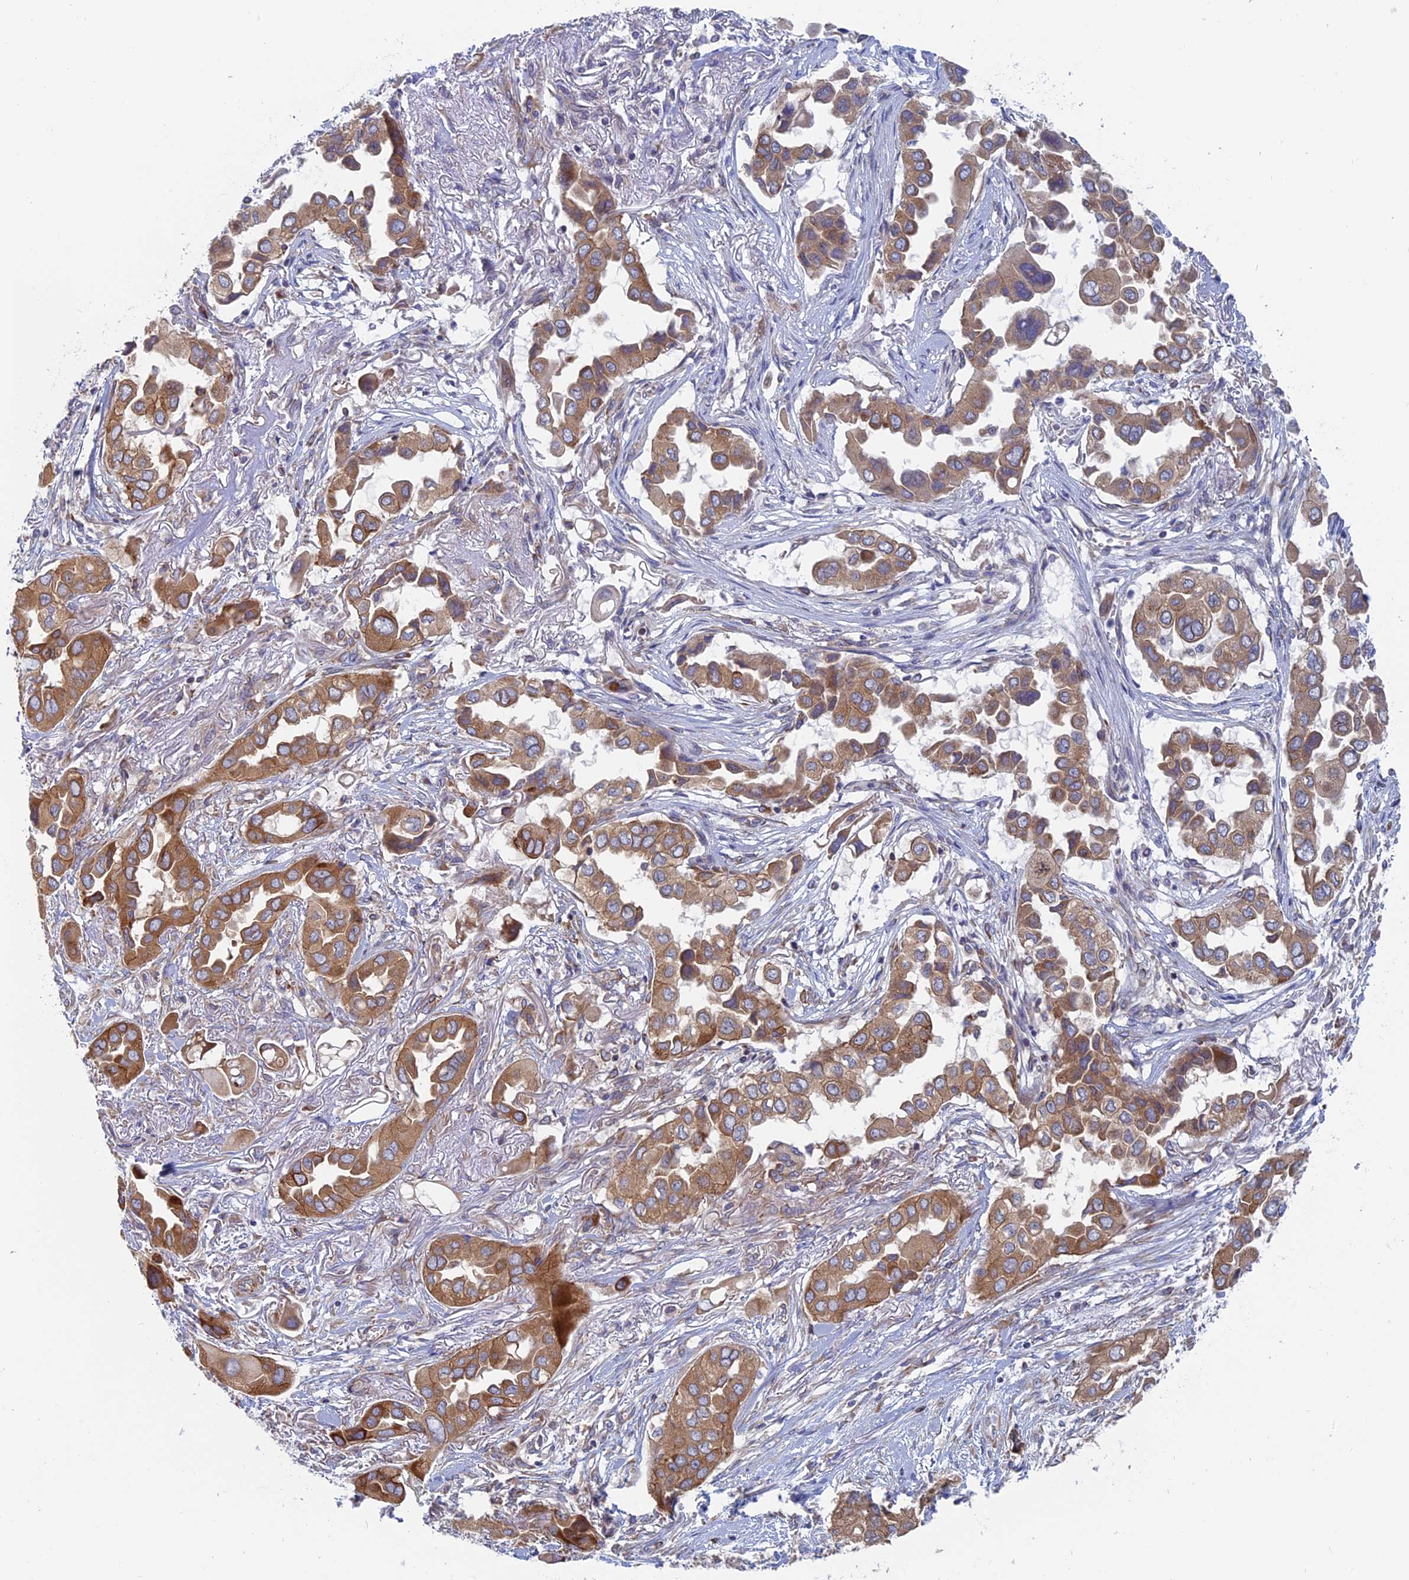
{"staining": {"intensity": "moderate", "quantity": ">75%", "location": "cytoplasmic/membranous"}, "tissue": "lung cancer", "cell_type": "Tumor cells", "image_type": "cancer", "snomed": [{"axis": "morphology", "description": "Adenocarcinoma, NOS"}, {"axis": "topography", "description": "Lung"}], "caption": "A histopathology image of lung cancer (adenocarcinoma) stained for a protein displays moderate cytoplasmic/membranous brown staining in tumor cells.", "gene": "TBC1D30", "patient": {"sex": "female", "age": 76}}